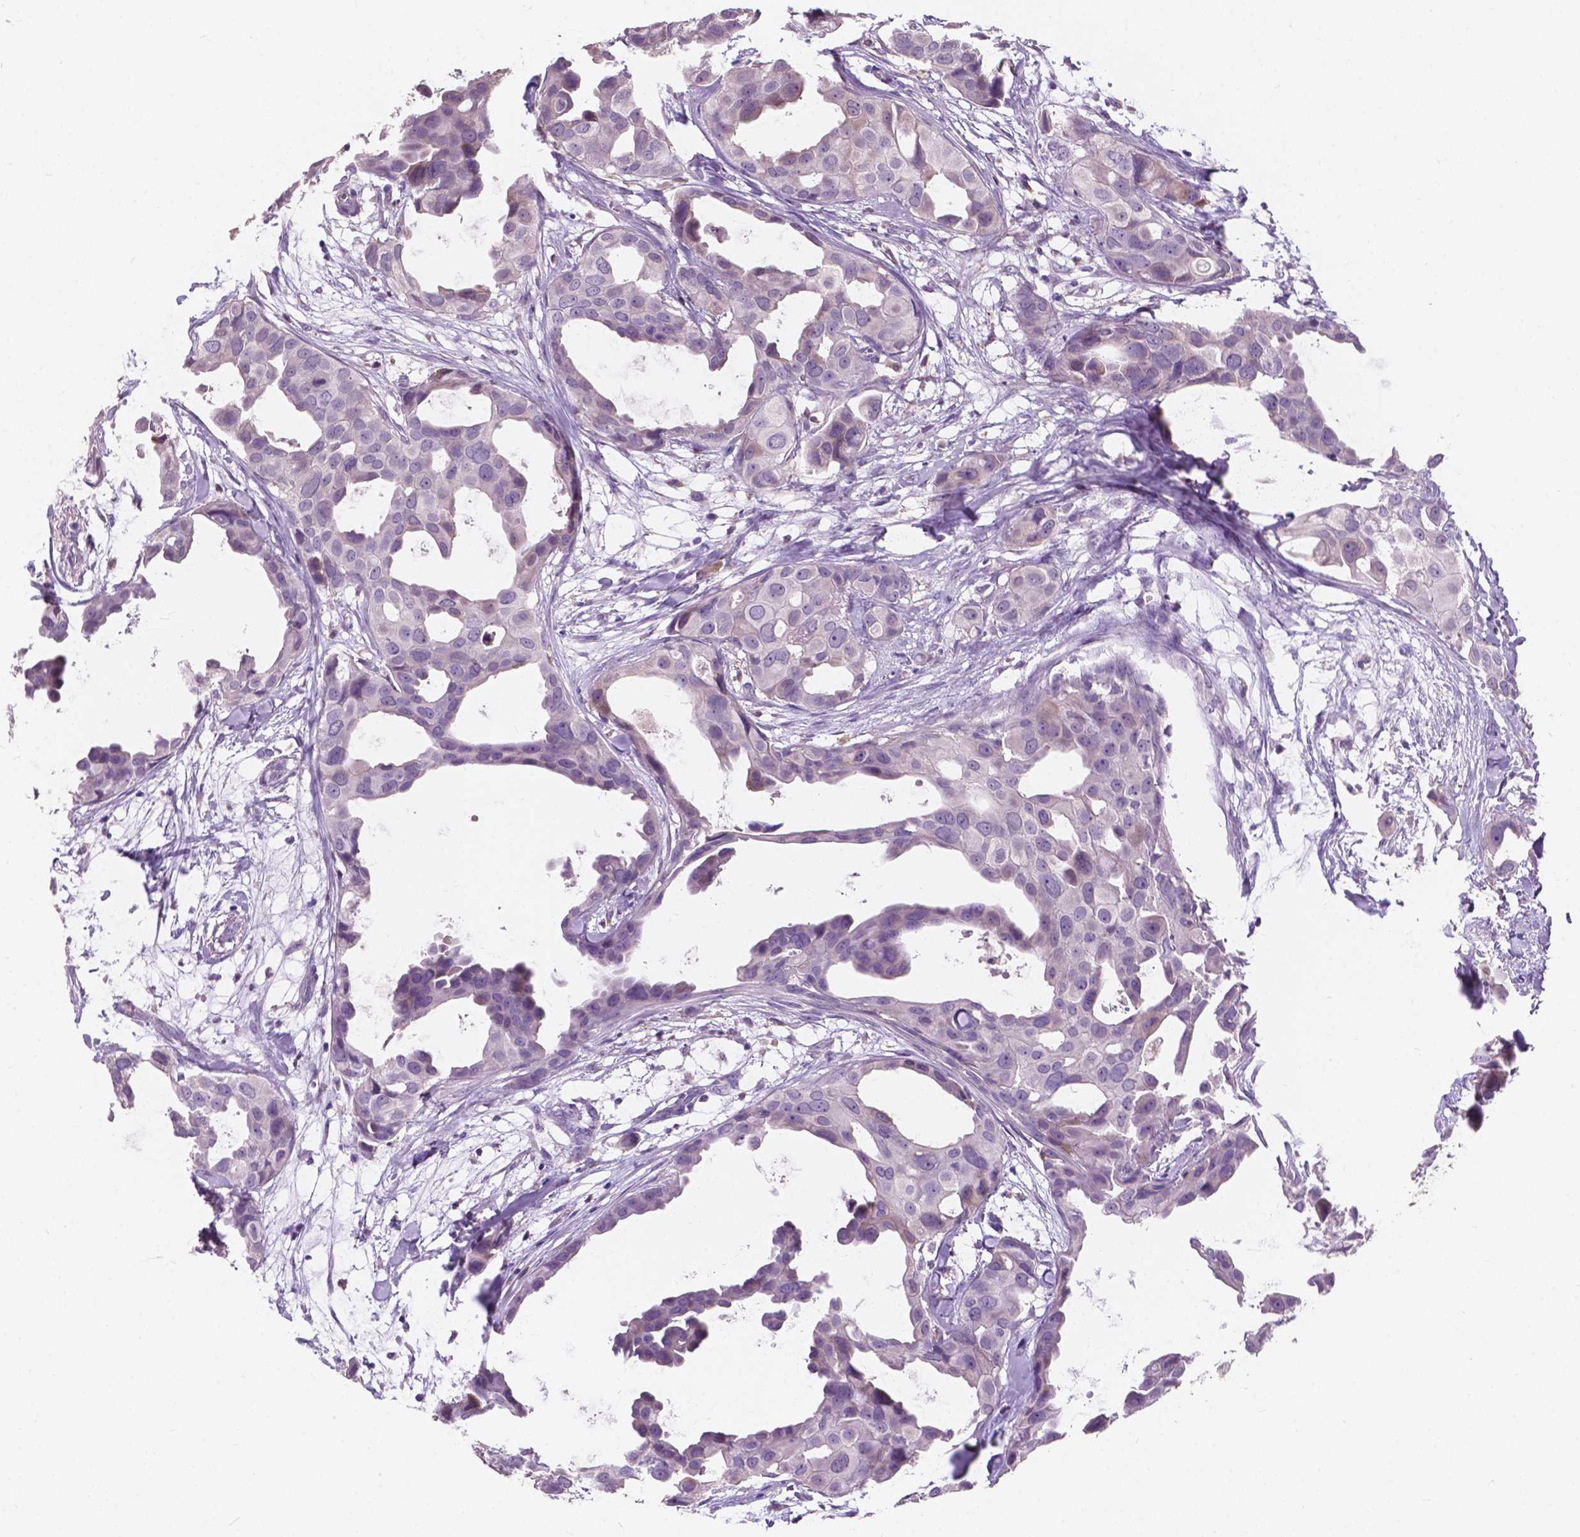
{"staining": {"intensity": "negative", "quantity": "none", "location": "none"}, "tissue": "breast cancer", "cell_type": "Tumor cells", "image_type": "cancer", "snomed": [{"axis": "morphology", "description": "Duct carcinoma"}, {"axis": "topography", "description": "Breast"}], "caption": "There is no significant positivity in tumor cells of breast cancer.", "gene": "IREB2", "patient": {"sex": "female", "age": 38}}